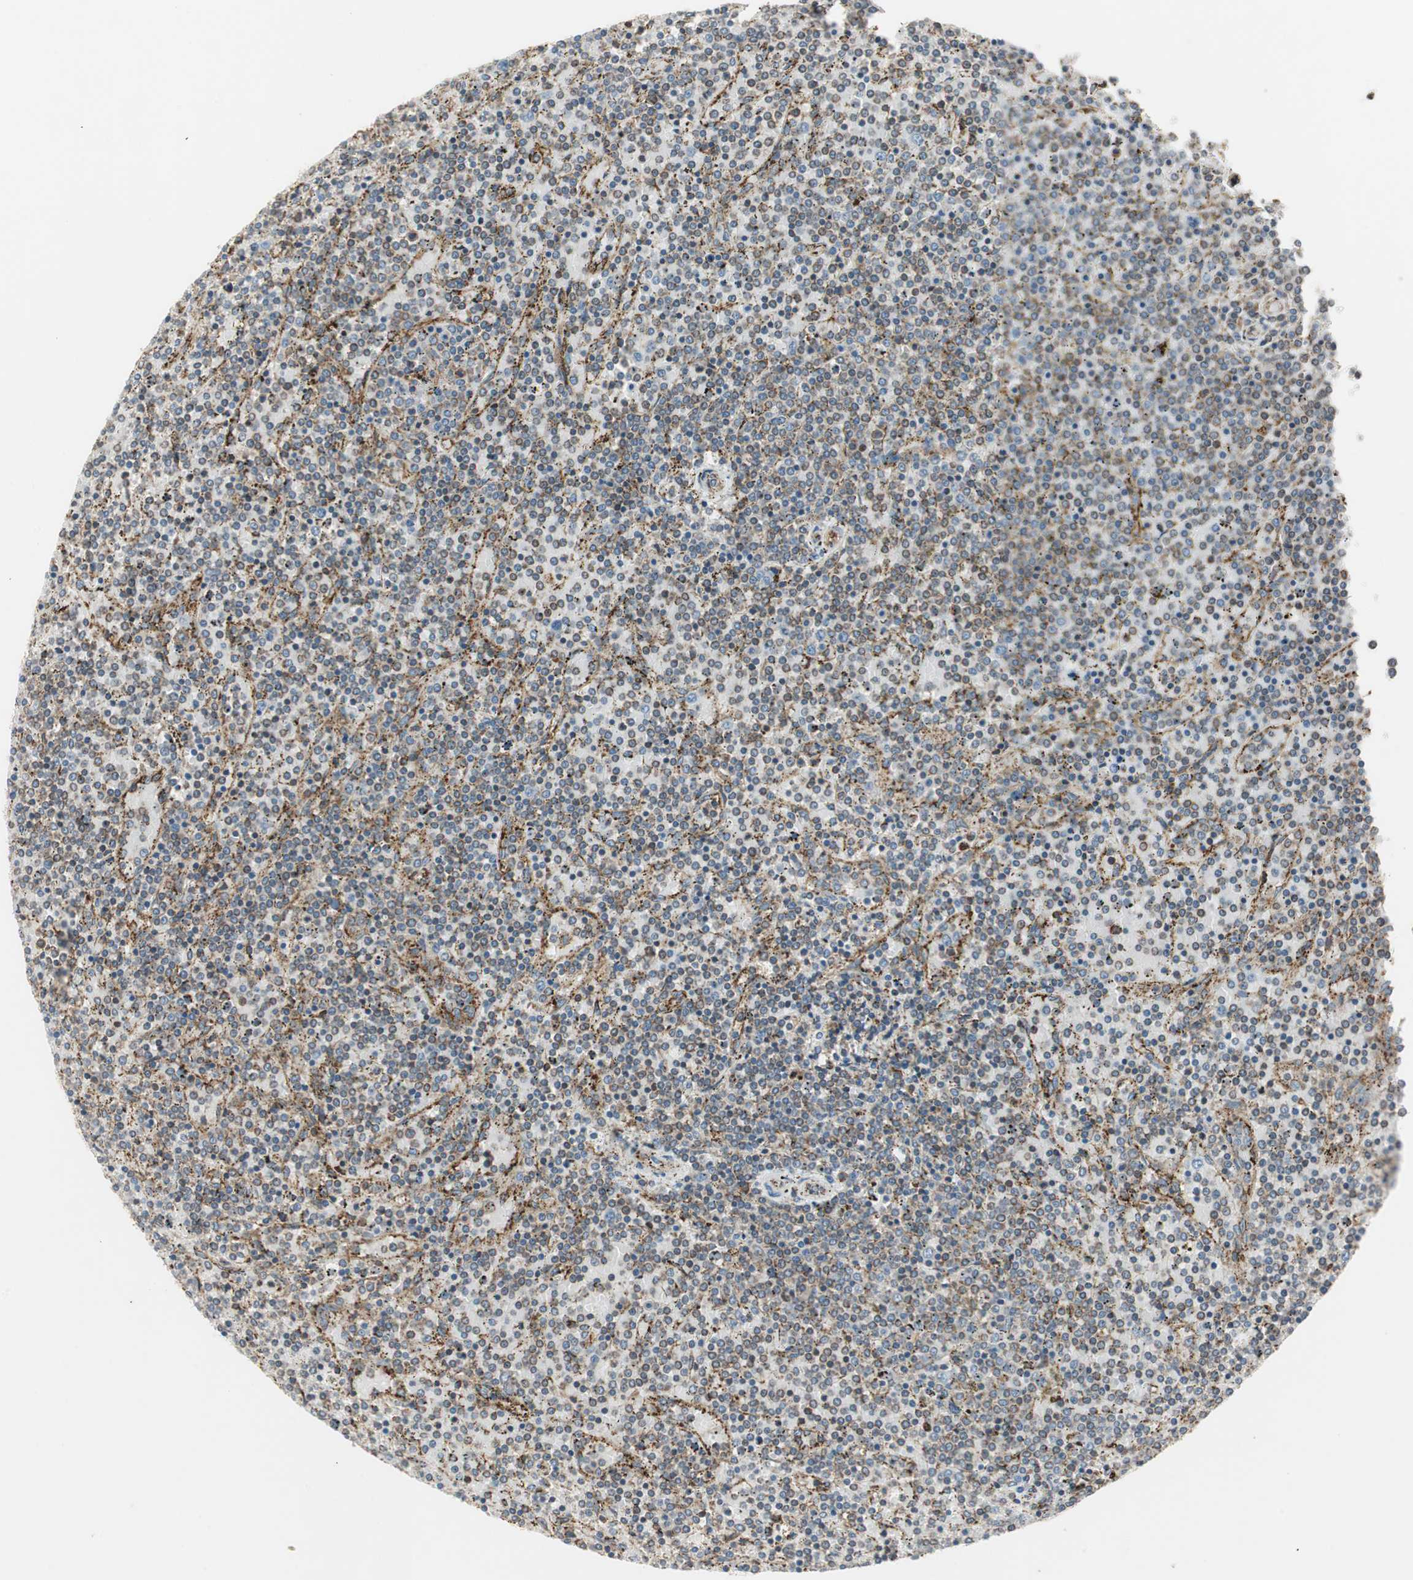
{"staining": {"intensity": "moderate", "quantity": "25%-75%", "location": "cytoplasmic/membranous"}, "tissue": "lymphoma", "cell_type": "Tumor cells", "image_type": "cancer", "snomed": [{"axis": "morphology", "description": "Malignant lymphoma, non-Hodgkin's type, Low grade"}, {"axis": "topography", "description": "Spleen"}], "caption": "This micrograph exhibits lymphoma stained with immunohistochemistry to label a protein in brown. The cytoplasmic/membranous of tumor cells show moderate positivity for the protein. Nuclei are counter-stained blue.", "gene": "H6PD", "patient": {"sex": "female", "age": 77}}